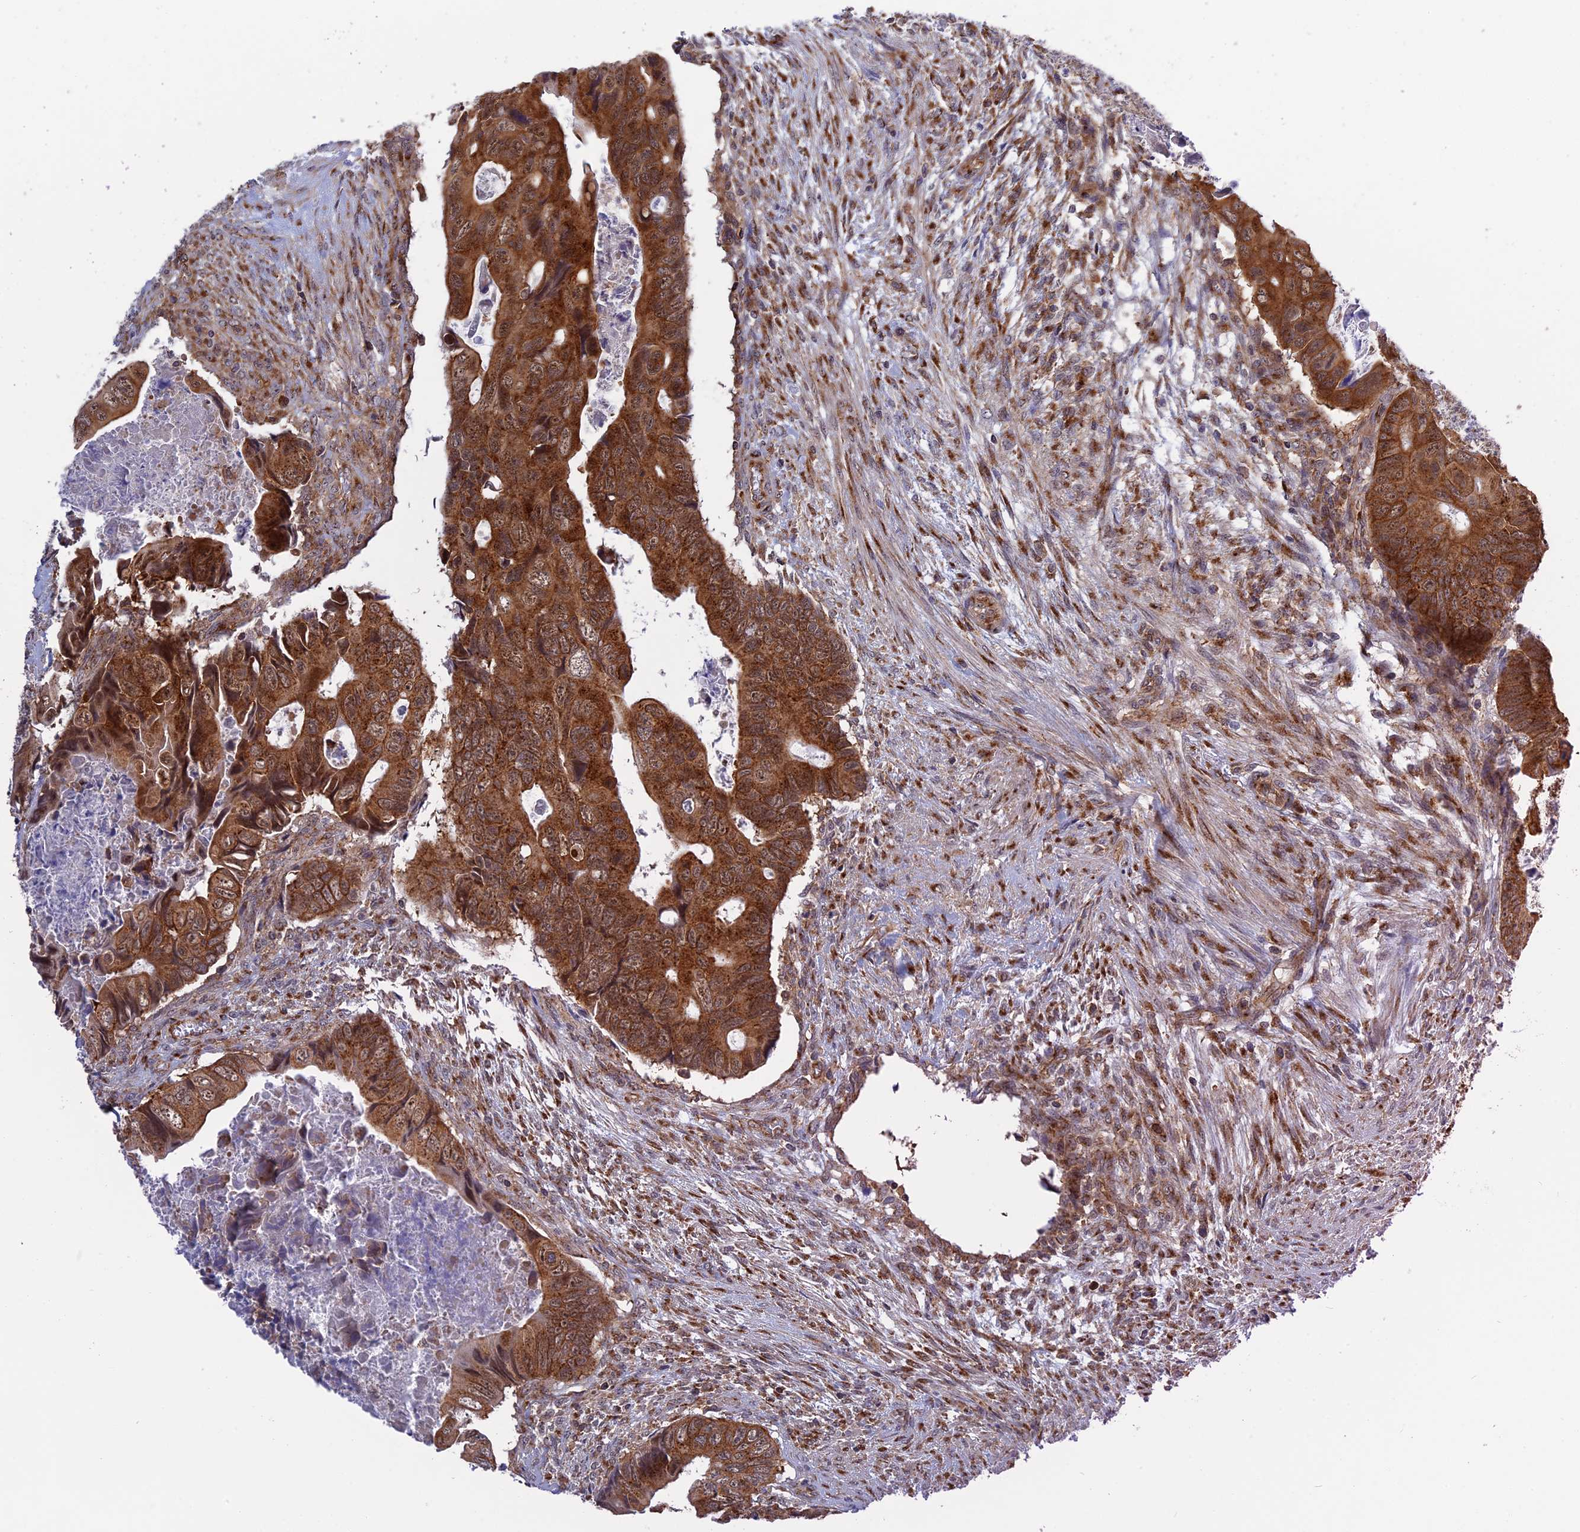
{"staining": {"intensity": "strong", "quantity": ">75%", "location": "cytoplasmic/membranous"}, "tissue": "colorectal cancer", "cell_type": "Tumor cells", "image_type": "cancer", "snomed": [{"axis": "morphology", "description": "Adenocarcinoma, NOS"}, {"axis": "topography", "description": "Rectum"}], "caption": "High-magnification brightfield microscopy of colorectal cancer stained with DAB (brown) and counterstained with hematoxylin (blue). tumor cells exhibit strong cytoplasmic/membranous positivity is seen in about>75% of cells.", "gene": "CLINT1", "patient": {"sex": "female", "age": 78}}